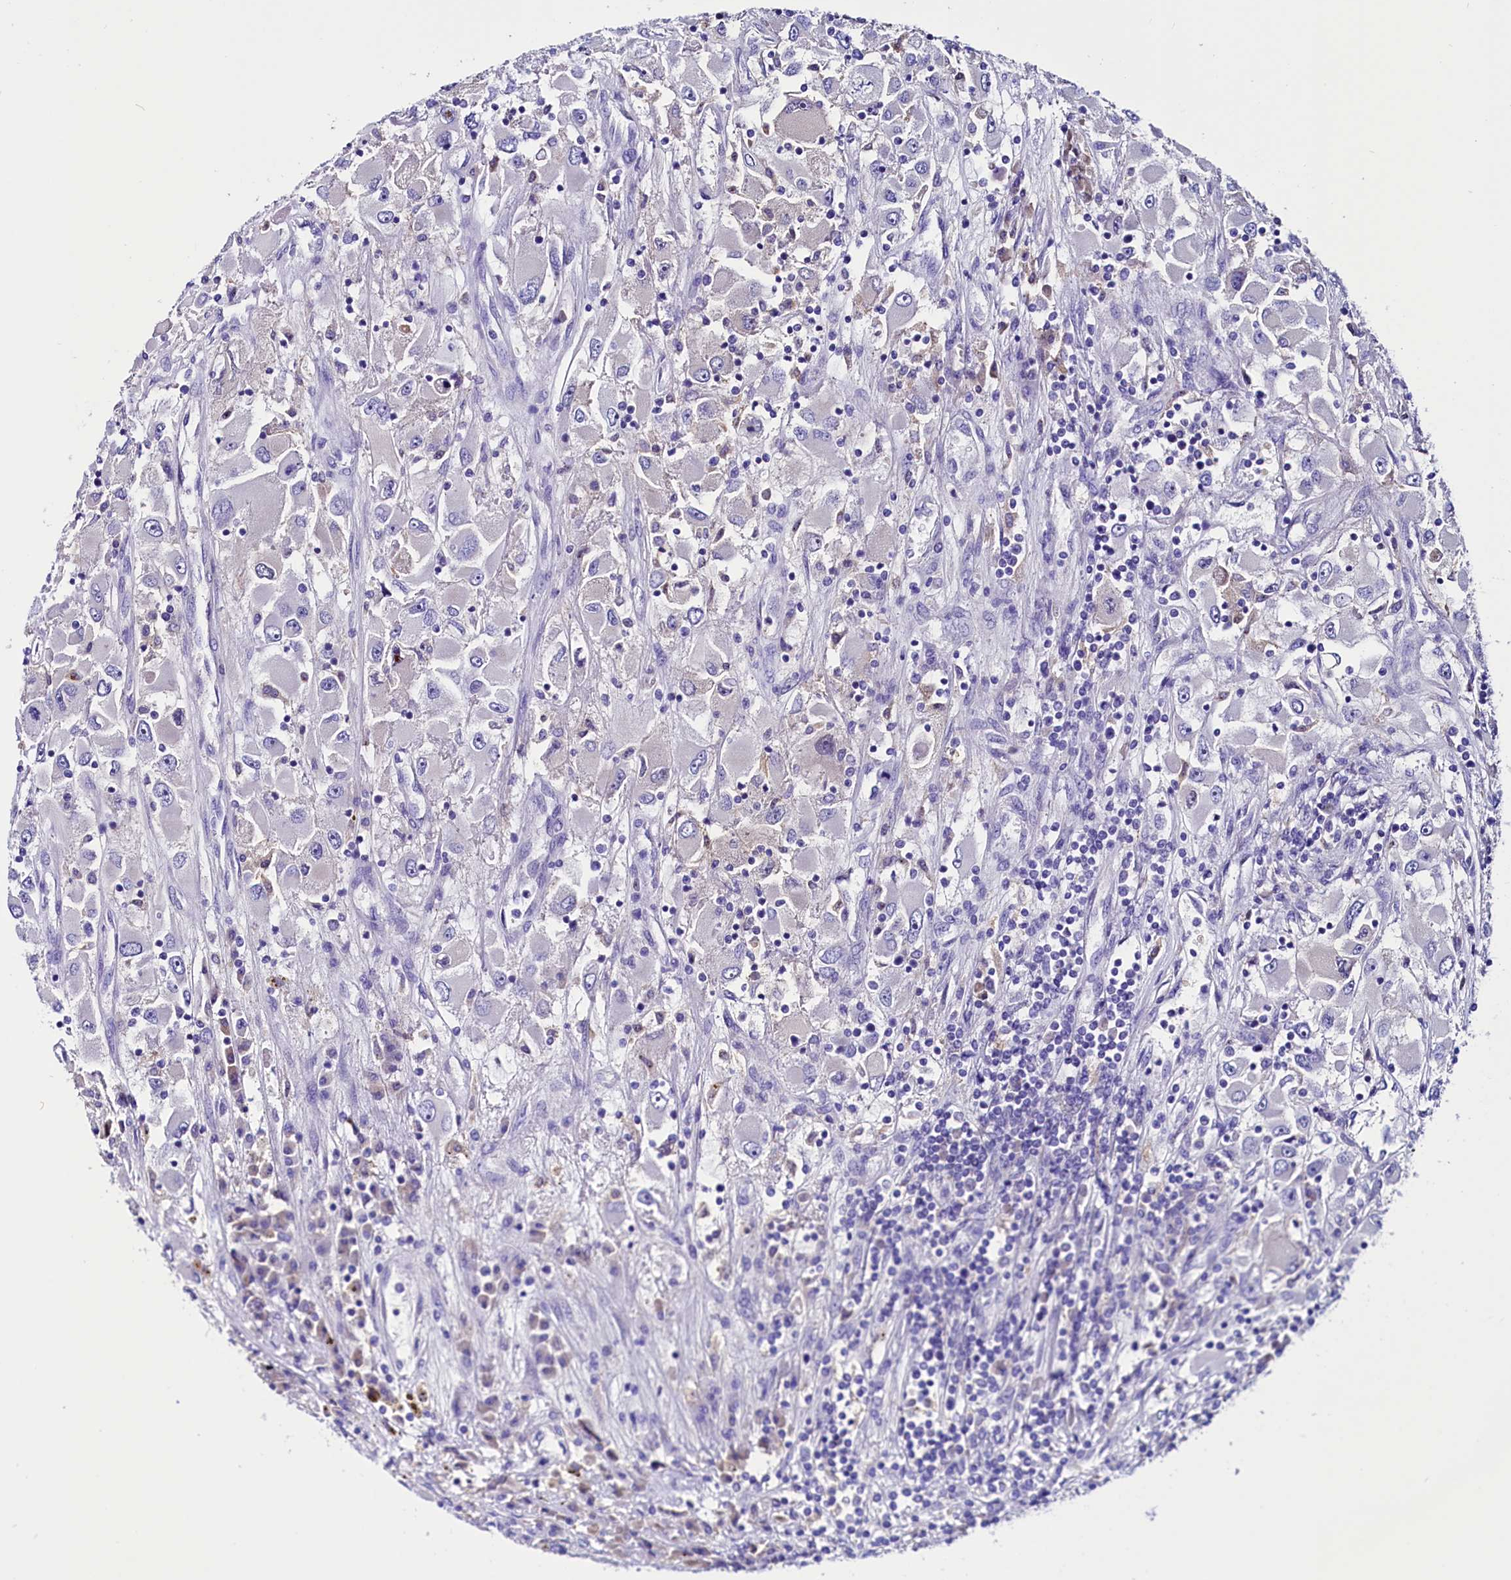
{"staining": {"intensity": "negative", "quantity": "none", "location": "none"}, "tissue": "renal cancer", "cell_type": "Tumor cells", "image_type": "cancer", "snomed": [{"axis": "morphology", "description": "Adenocarcinoma, NOS"}, {"axis": "topography", "description": "Kidney"}], "caption": "A photomicrograph of human renal adenocarcinoma is negative for staining in tumor cells.", "gene": "CCBE1", "patient": {"sex": "female", "age": 52}}